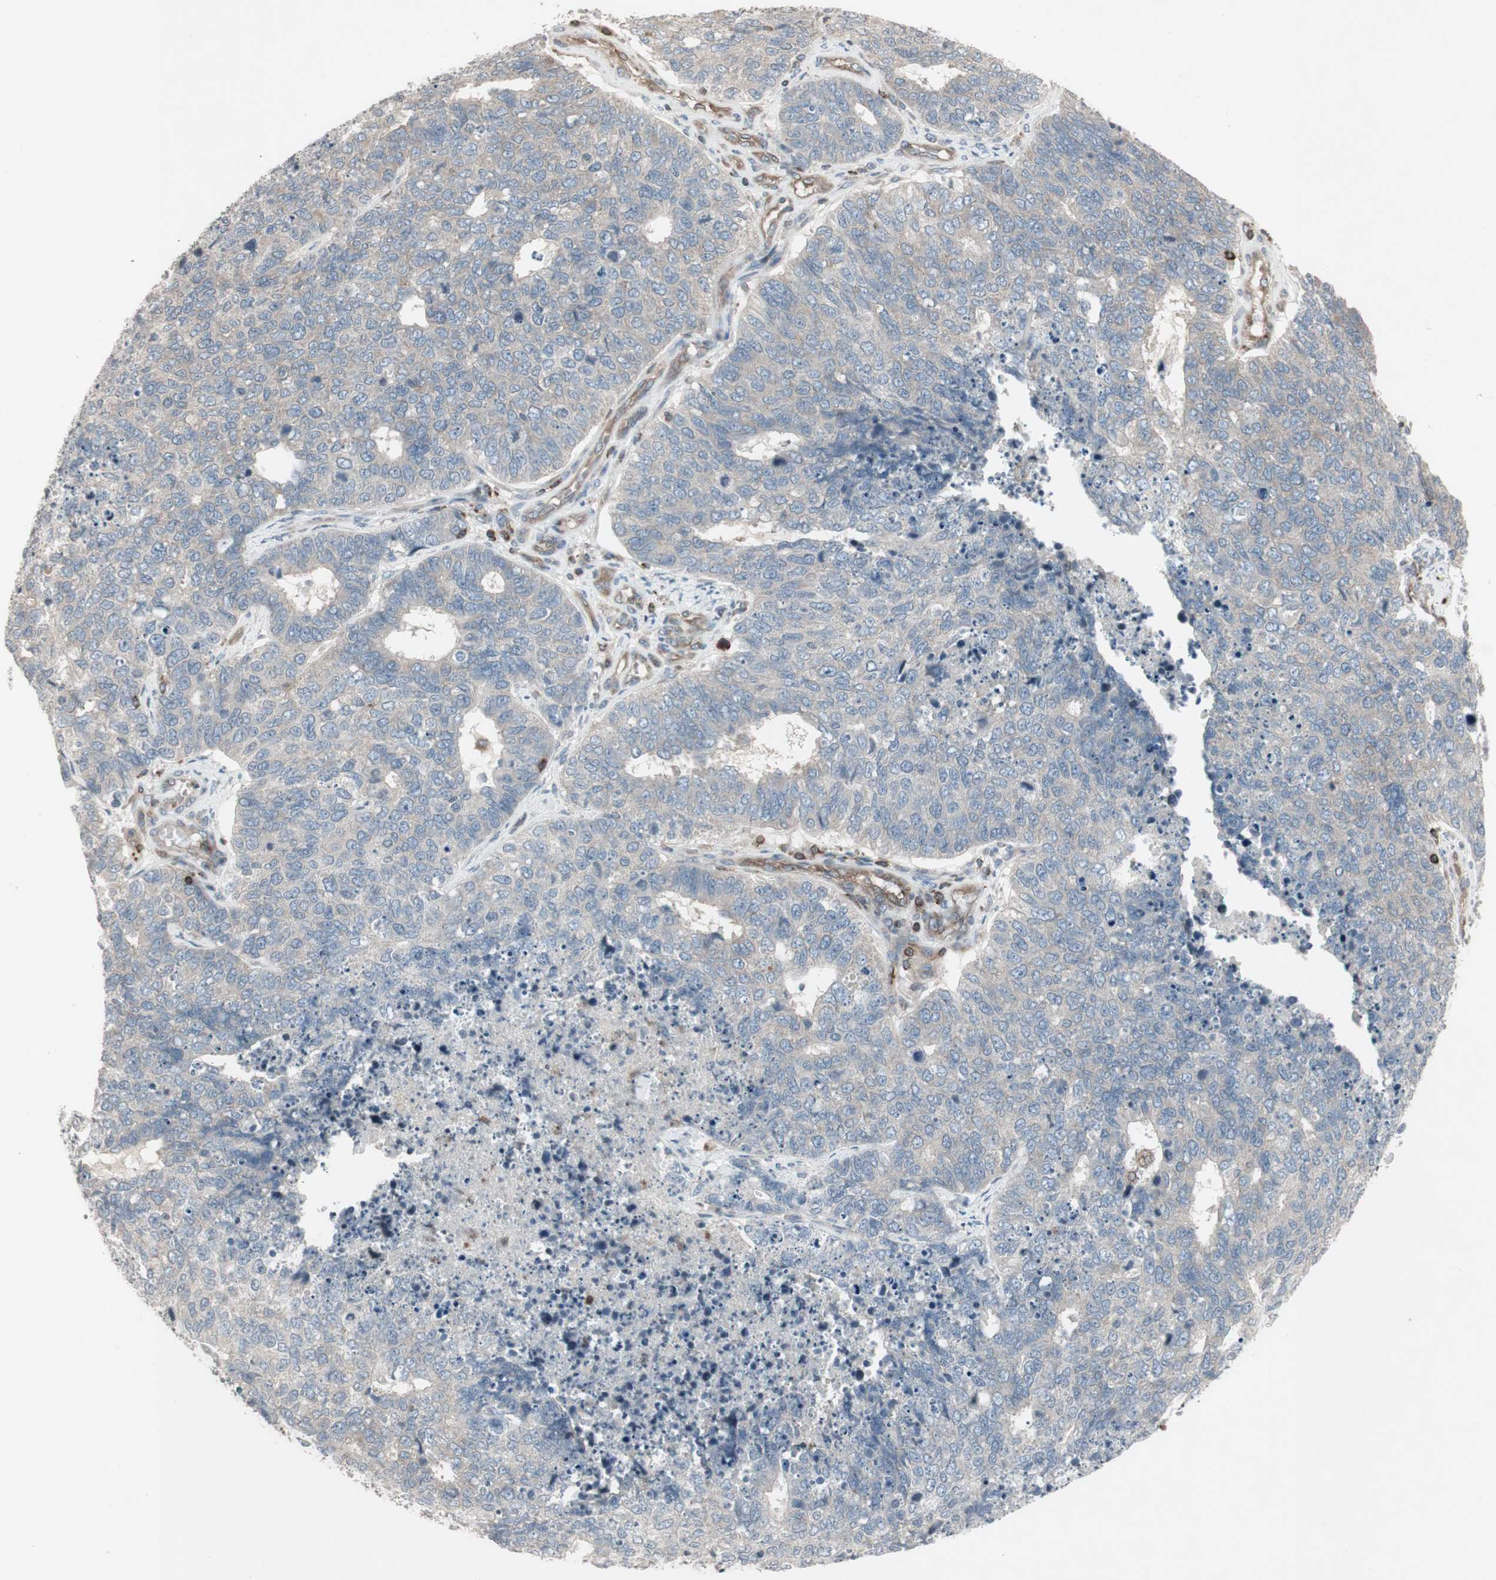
{"staining": {"intensity": "weak", "quantity": ">75%", "location": "cytoplasmic/membranous"}, "tissue": "cervical cancer", "cell_type": "Tumor cells", "image_type": "cancer", "snomed": [{"axis": "morphology", "description": "Squamous cell carcinoma, NOS"}, {"axis": "topography", "description": "Cervix"}], "caption": "This histopathology image demonstrates cervical cancer (squamous cell carcinoma) stained with immunohistochemistry to label a protein in brown. The cytoplasmic/membranous of tumor cells show weak positivity for the protein. Nuclei are counter-stained blue.", "gene": "ARHGEF1", "patient": {"sex": "female", "age": 63}}